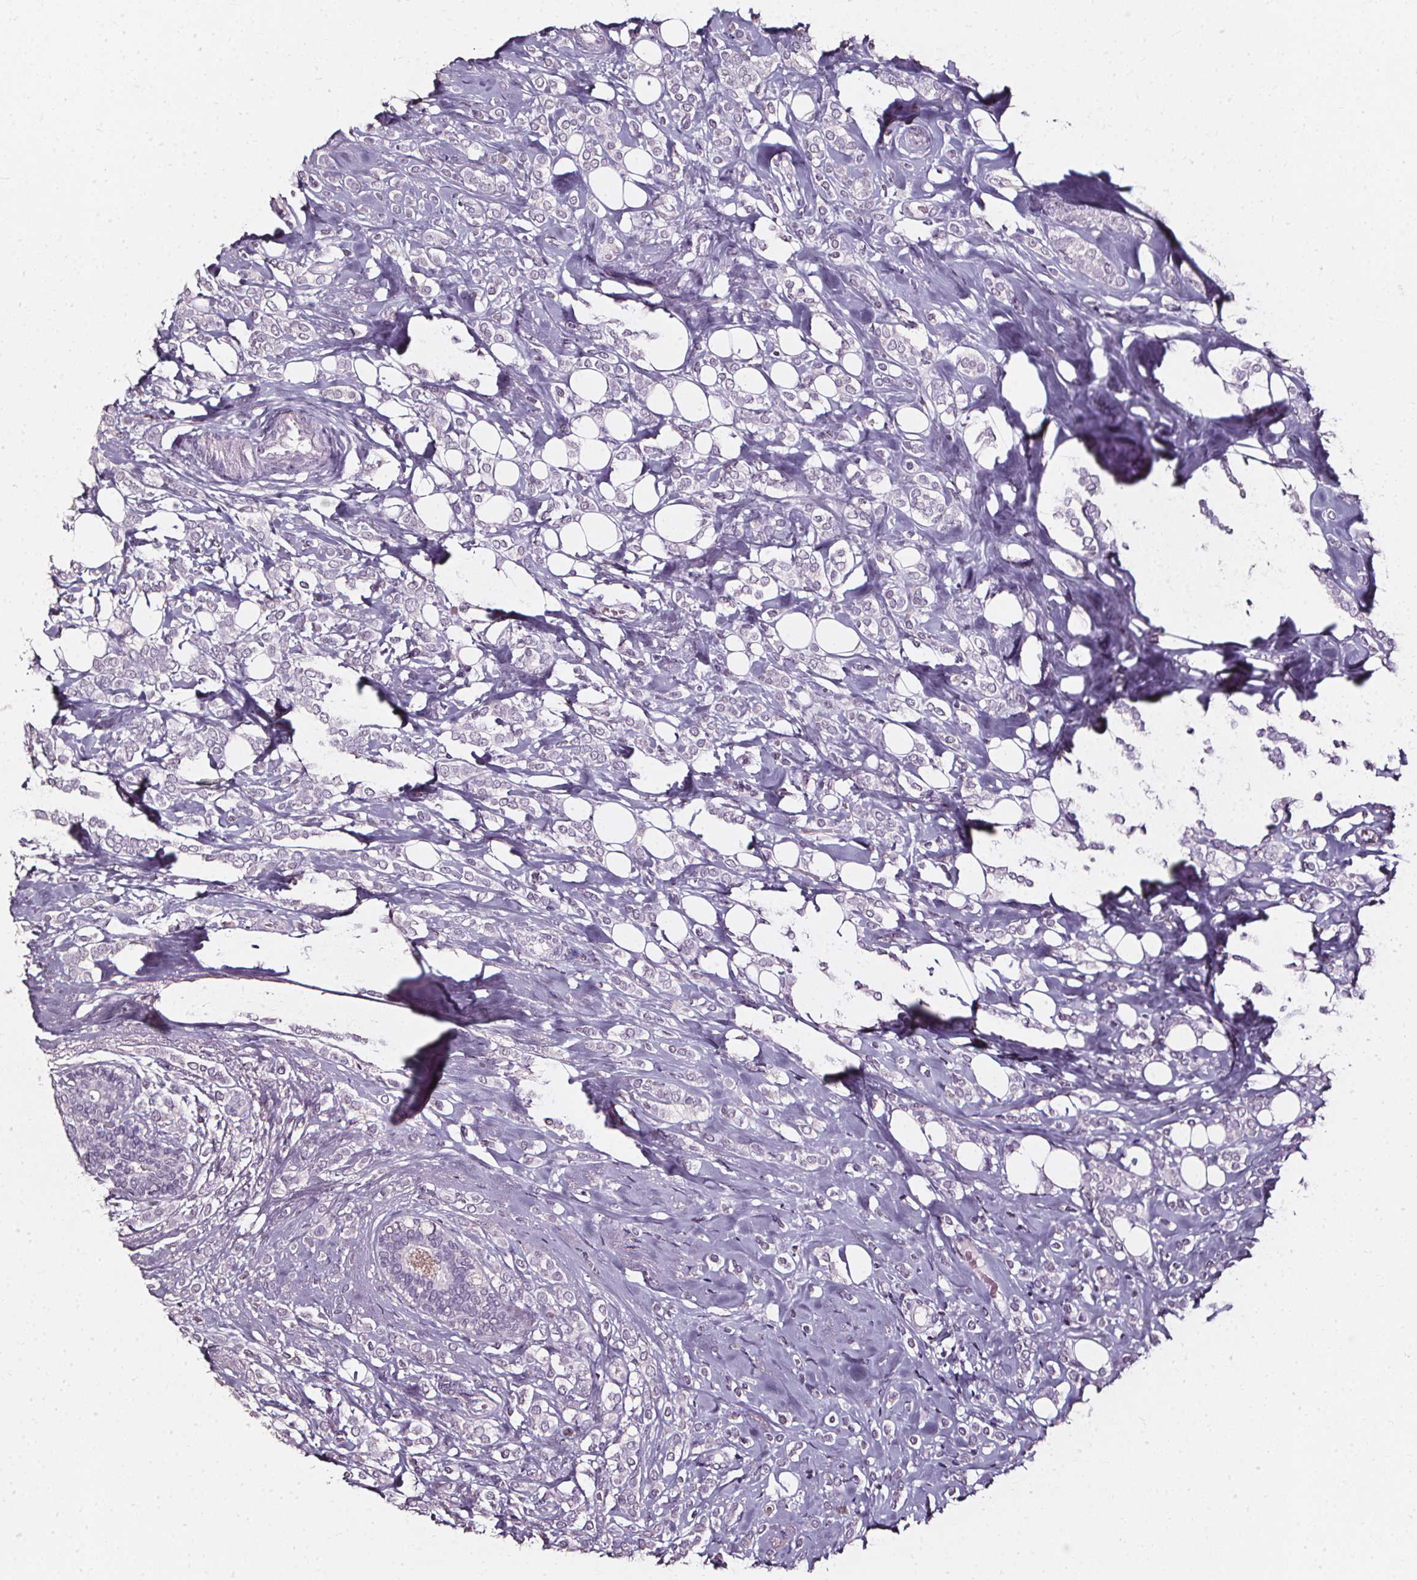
{"staining": {"intensity": "negative", "quantity": "none", "location": "none"}, "tissue": "breast cancer", "cell_type": "Tumor cells", "image_type": "cancer", "snomed": [{"axis": "morphology", "description": "Lobular carcinoma"}, {"axis": "topography", "description": "Breast"}], "caption": "Immunohistochemical staining of human lobular carcinoma (breast) displays no significant expression in tumor cells. Nuclei are stained in blue.", "gene": "DEFA5", "patient": {"sex": "female", "age": 49}}